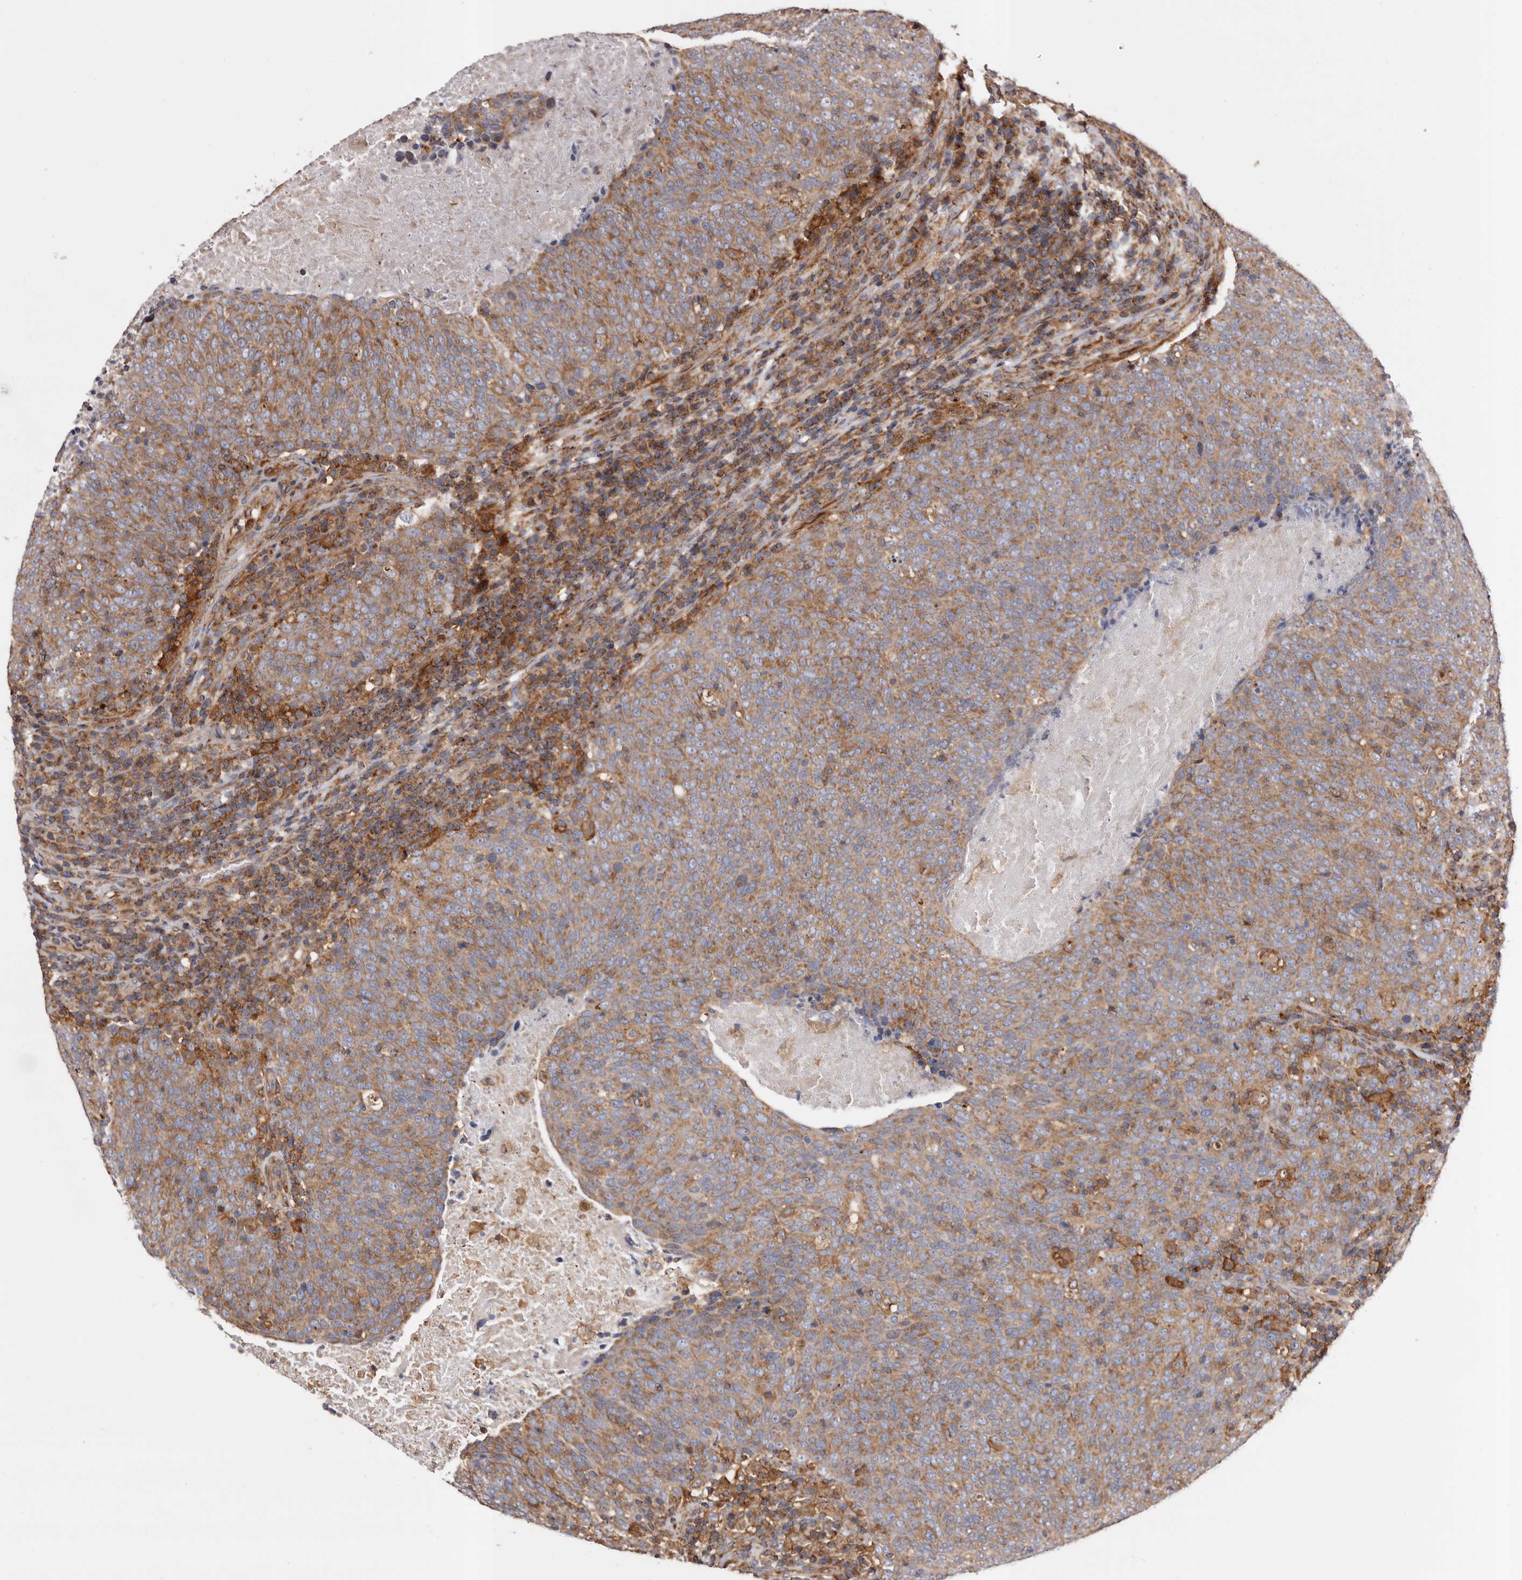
{"staining": {"intensity": "weak", "quantity": ">75%", "location": "cytoplasmic/membranous"}, "tissue": "head and neck cancer", "cell_type": "Tumor cells", "image_type": "cancer", "snomed": [{"axis": "morphology", "description": "Squamous cell carcinoma, NOS"}, {"axis": "morphology", "description": "Squamous cell carcinoma, metastatic, NOS"}, {"axis": "topography", "description": "Lymph node"}, {"axis": "topography", "description": "Head-Neck"}], "caption": "Immunohistochemistry (IHC) (DAB (3,3'-diaminobenzidine)) staining of human squamous cell carcinoma (head and neck) reveals weak cytoplasmic/membranous protein staining in about >75% of tumor cells.", "gene": "COQ8B", "patient": {"sex": "male", "age": 62}}